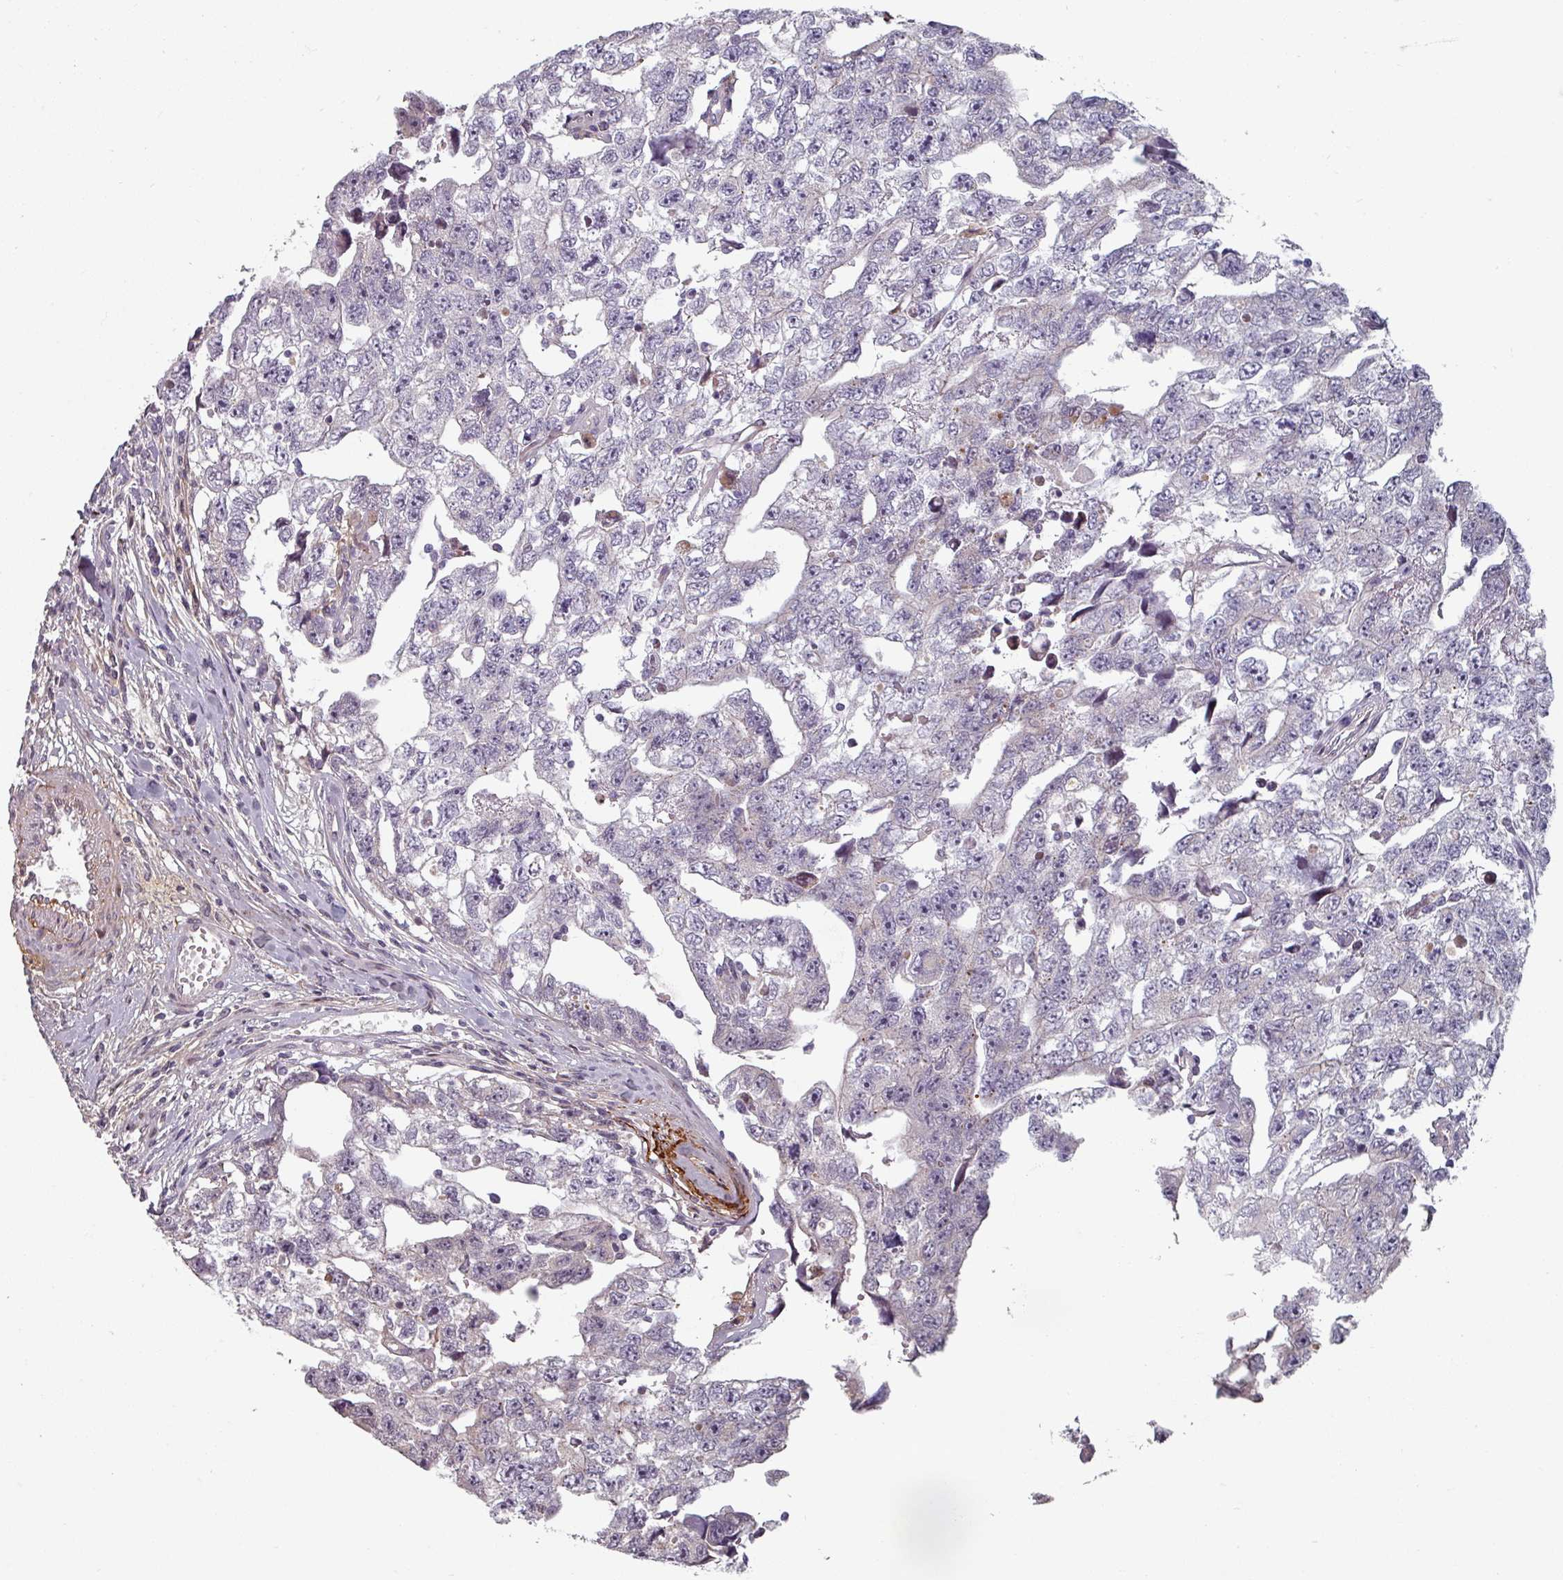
{"staining": {"intensity": "negative", "quantity": "none", "location": "none"}, "tissue": "testis cancer", "cell_type": "Tumor cells", "image_type": "cancer", "snomed": [{"axis": "morphology", "description": "Carcinoma, Embryonal, NOS"}, {"axis": "topography", "description": "Testis"}], "caption": "DAB immunohistochemical staining of embryonal carcinoma (testis) demonstrates no significant positivity in tumor cells.", "gene": "CYB5RL", "patient": {"sex": "male", "age": 22}}